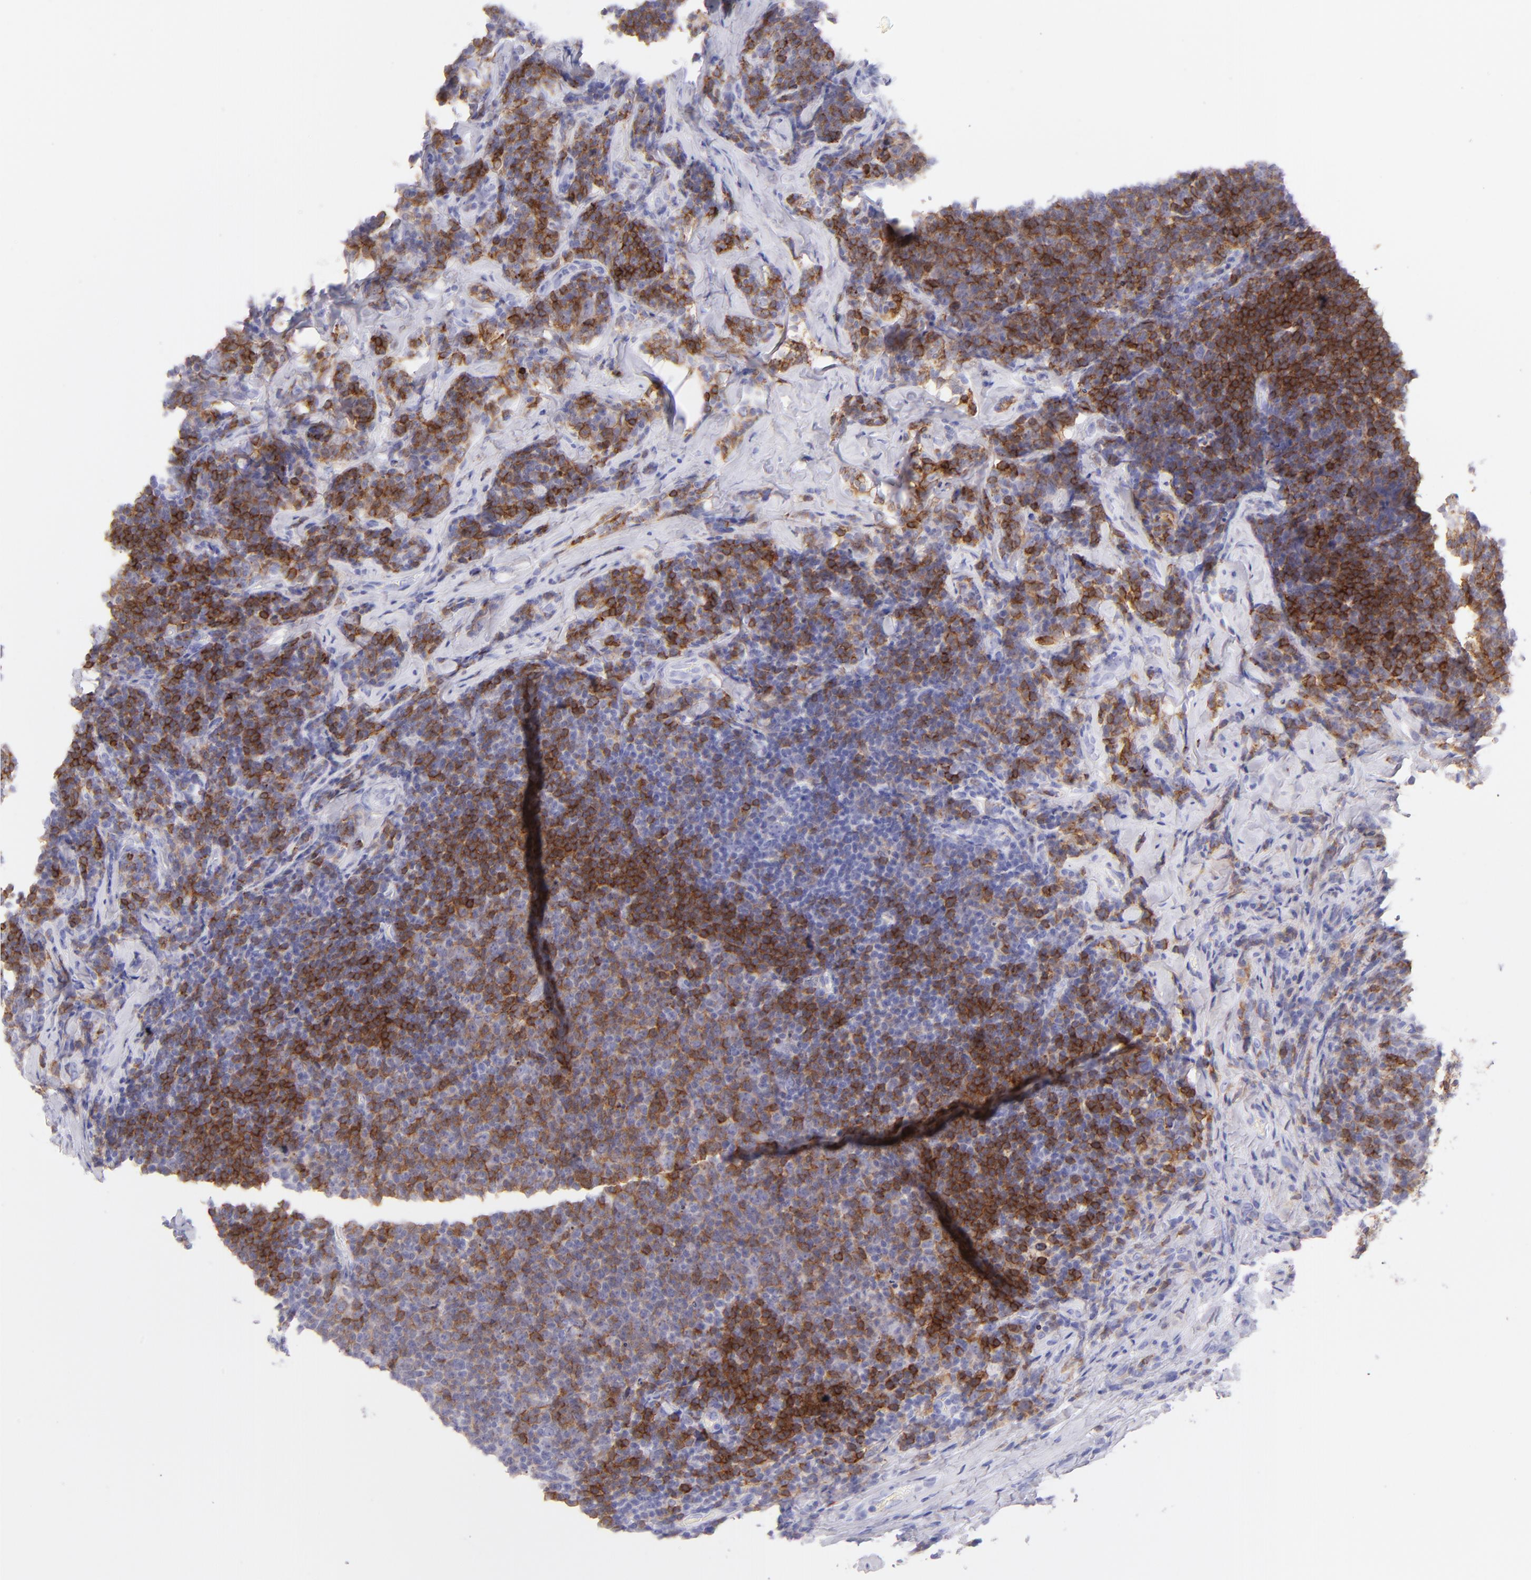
{"staining": {"intensity": "strong", "quantity": ">75%", "location": "cytoplasmic/membranous"}, "tissue": "lymphoma", "cell_type": "Tumor cells", "image_type": "cancer", "snomed": [{"axis": "morphology", "description": "Malignant lymphoma, non-Hodgkin's type, Low grade"}, {"axis": "topography", "description": "Lymph node"}], "caption": "This is an image of immunohistochemistry staining of malignant lymphoma, non-Hodgkin's type (low-grade), which shows strong positivity in the cytoplasmic/membranous of tumor cells.", "gene": "CD72", "patient": {"sex": "male", "age": 74}}